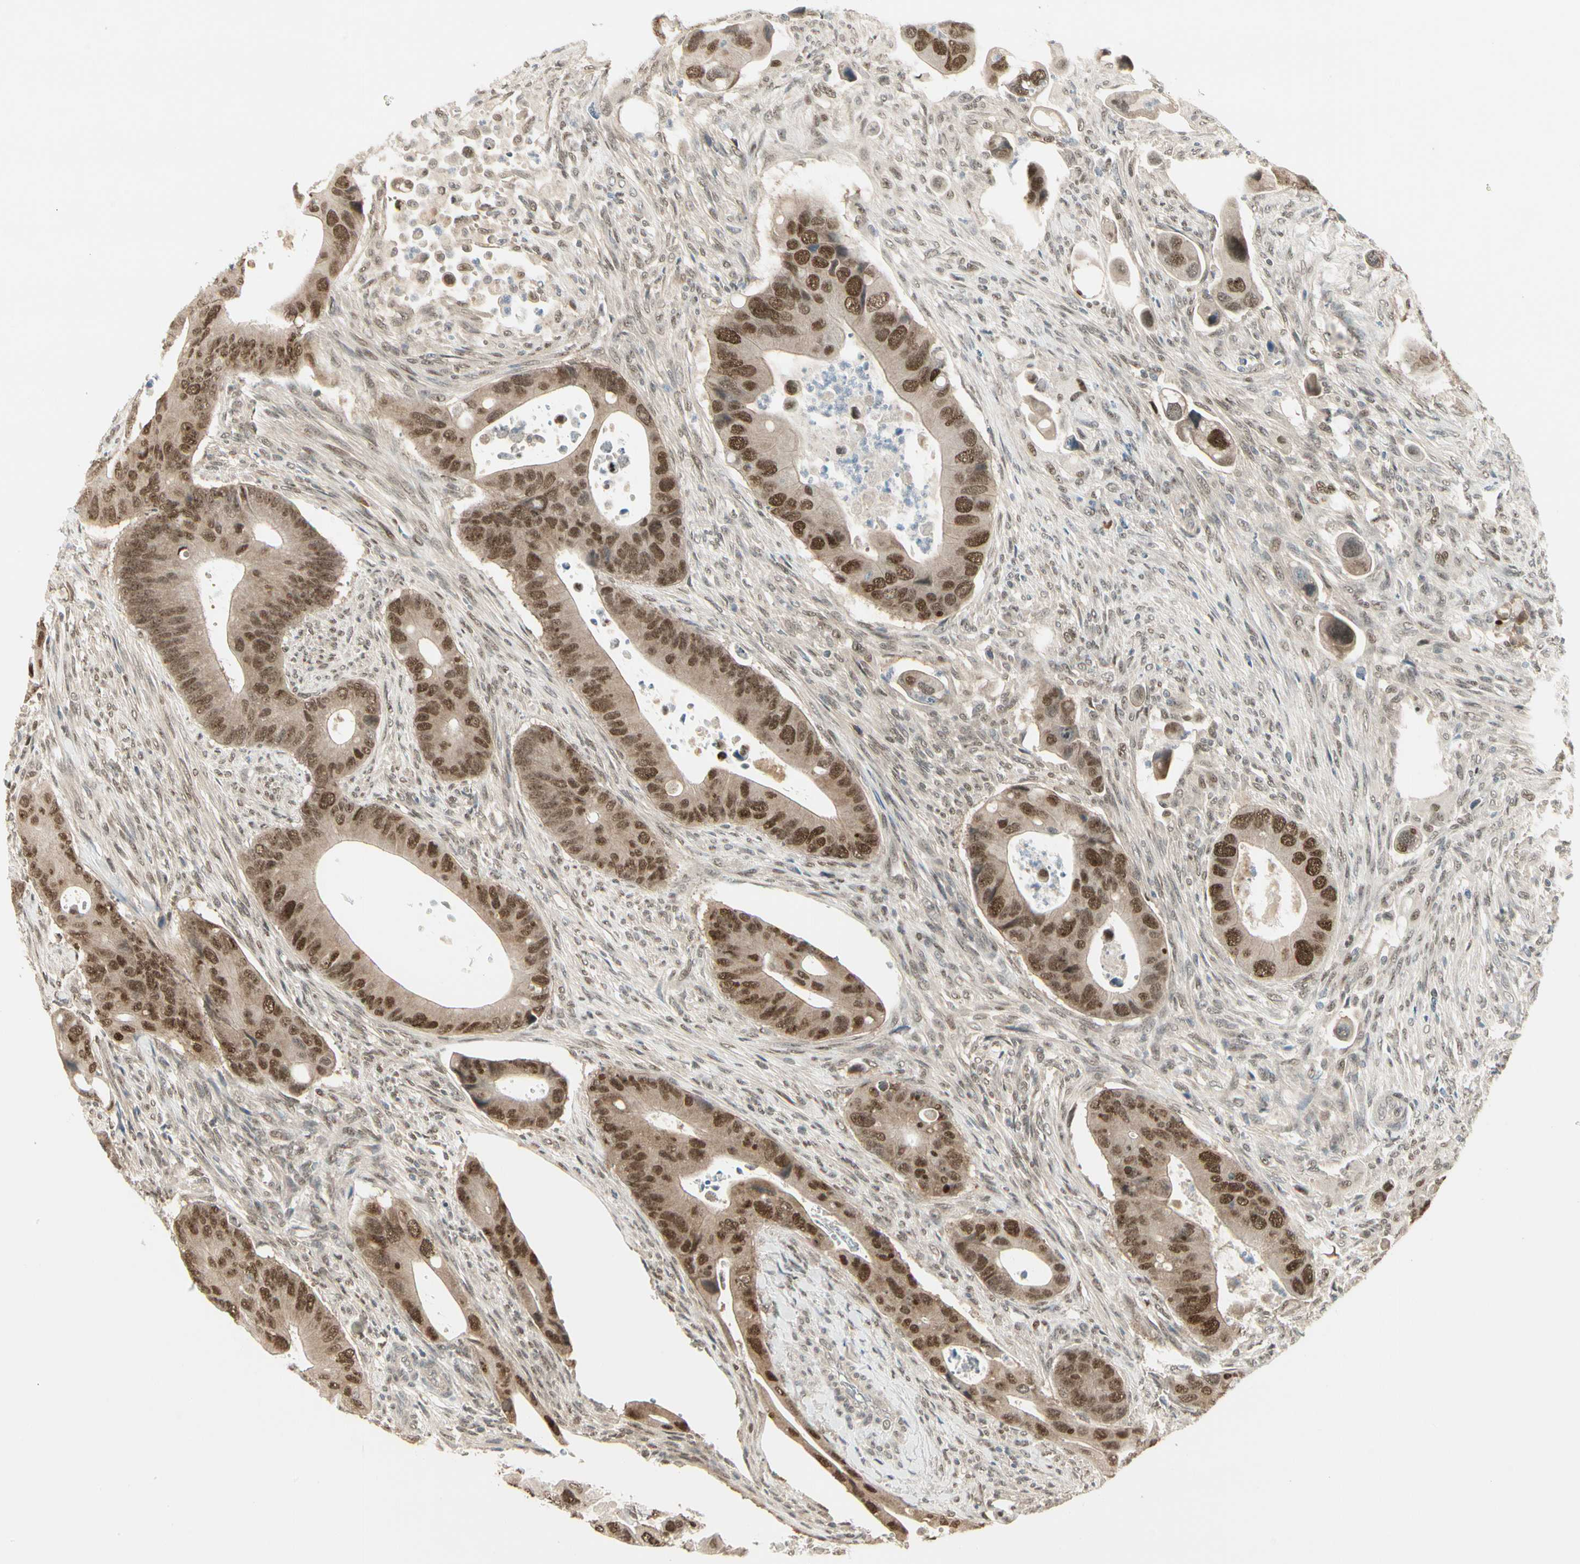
{"staining": {"intensity": "strong", "quantity": ">75%", "location": "nuclear"}, "tissue": "colorectal cancer", "cell_type": "Tumor cells", "image_type": "cancer", "snomed": [{"axis": "morphology", "description": "Adenocarcinoma, NOS"}, {"axis": "topography", "description": "Rectum"}], "caption": "Brown immunohistochemical staining in human colorectal cancer exhibits strong nuclear staining in about >75% of tumor cells.", "gene": "GTF3A", "patient": {"sex": "female", "age": 57}}